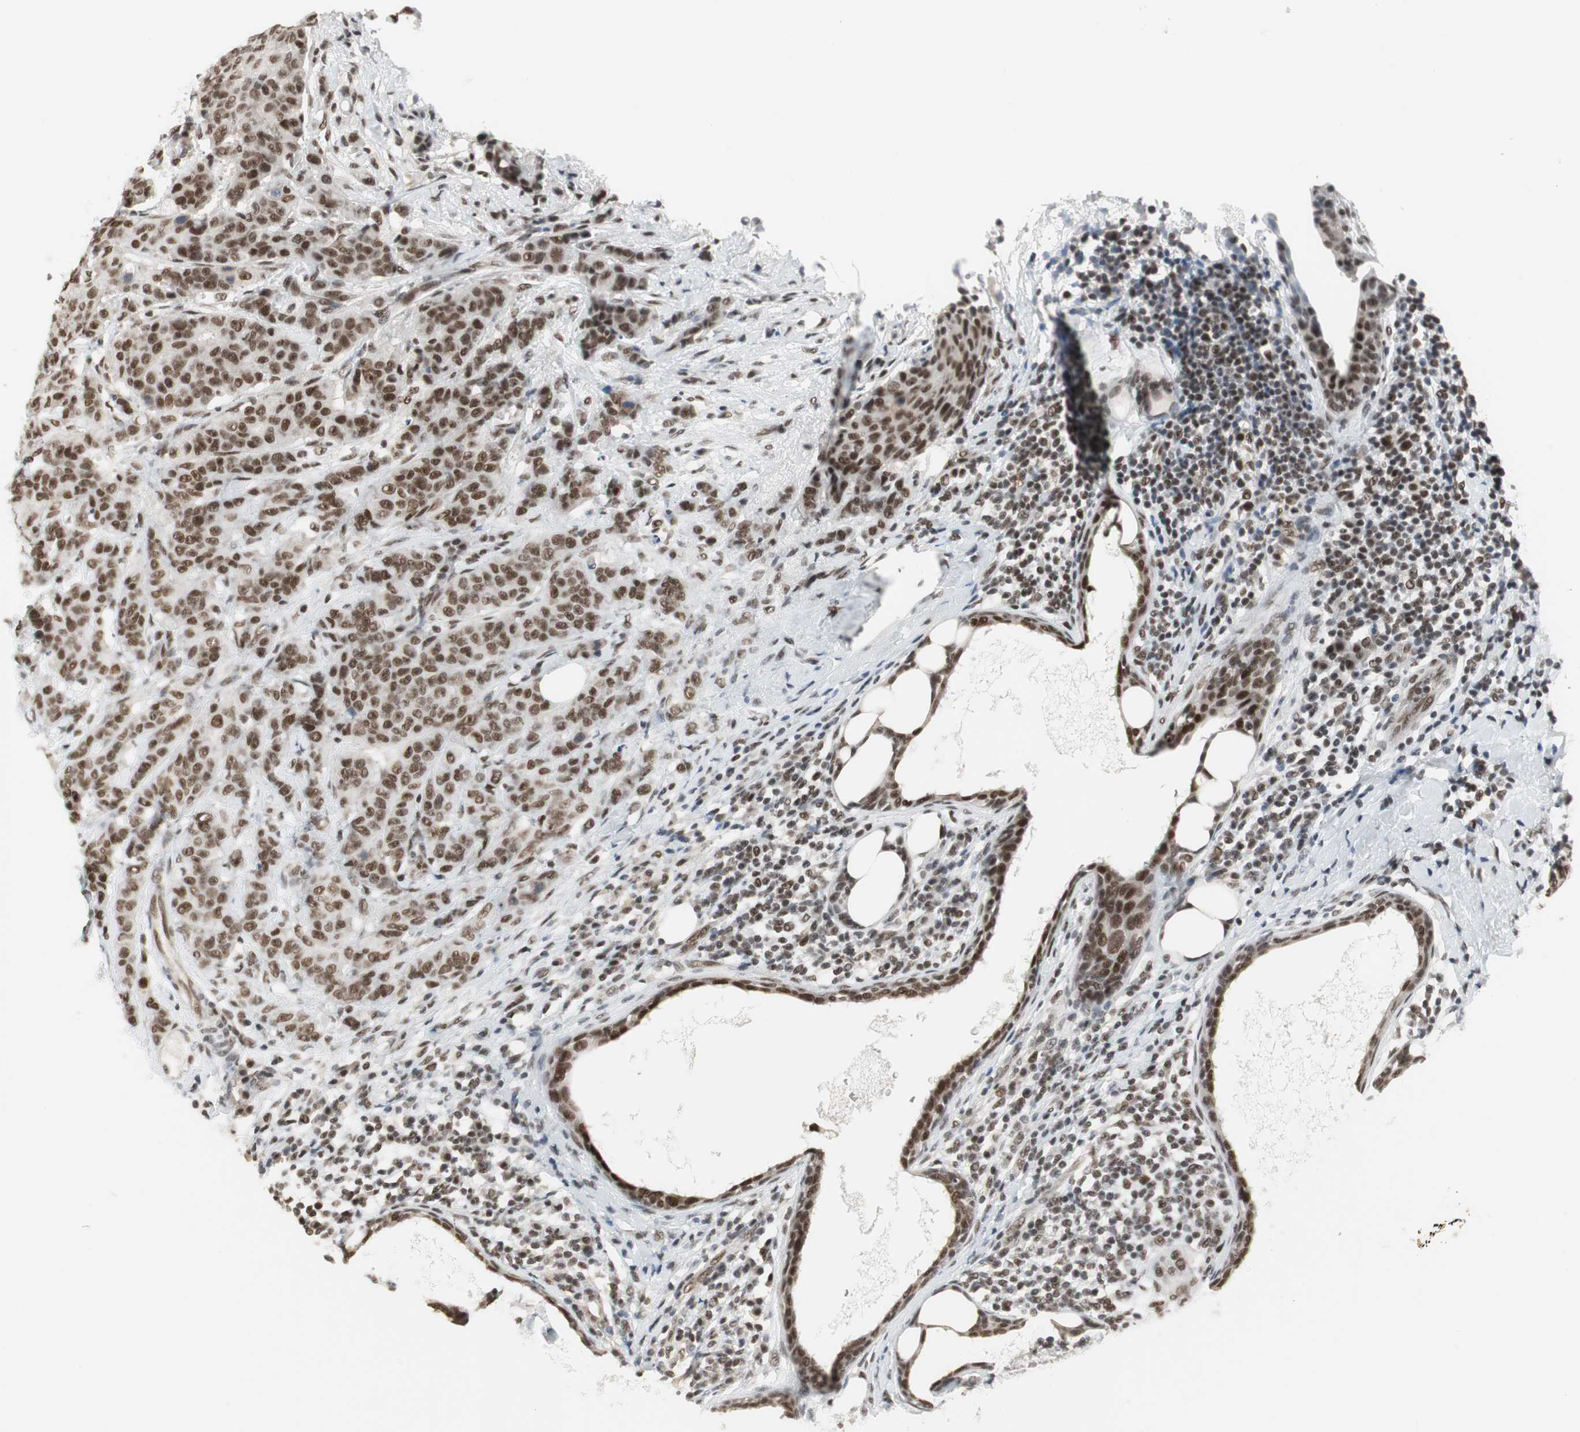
{"staining": {"intensity": "strong", "quantity": ">75%", "location": "nuclear"}, "tissue": "breast cancer", "cell_type": "Tumor cells", "image_type": "cancer", "snomed": [{"axis": "morphology", "description": "Duct carcinoma"}, {"axis": "topography", "description": "Breast"}], "caption": "Immunohistochemical staining of human breast cancer (intraductal carcinoma) shows strong nuclear protein positivity in approximately >75% of tumor cells.", "gene": "RTF1", "patient": {"sex": "female", "age": 40}}